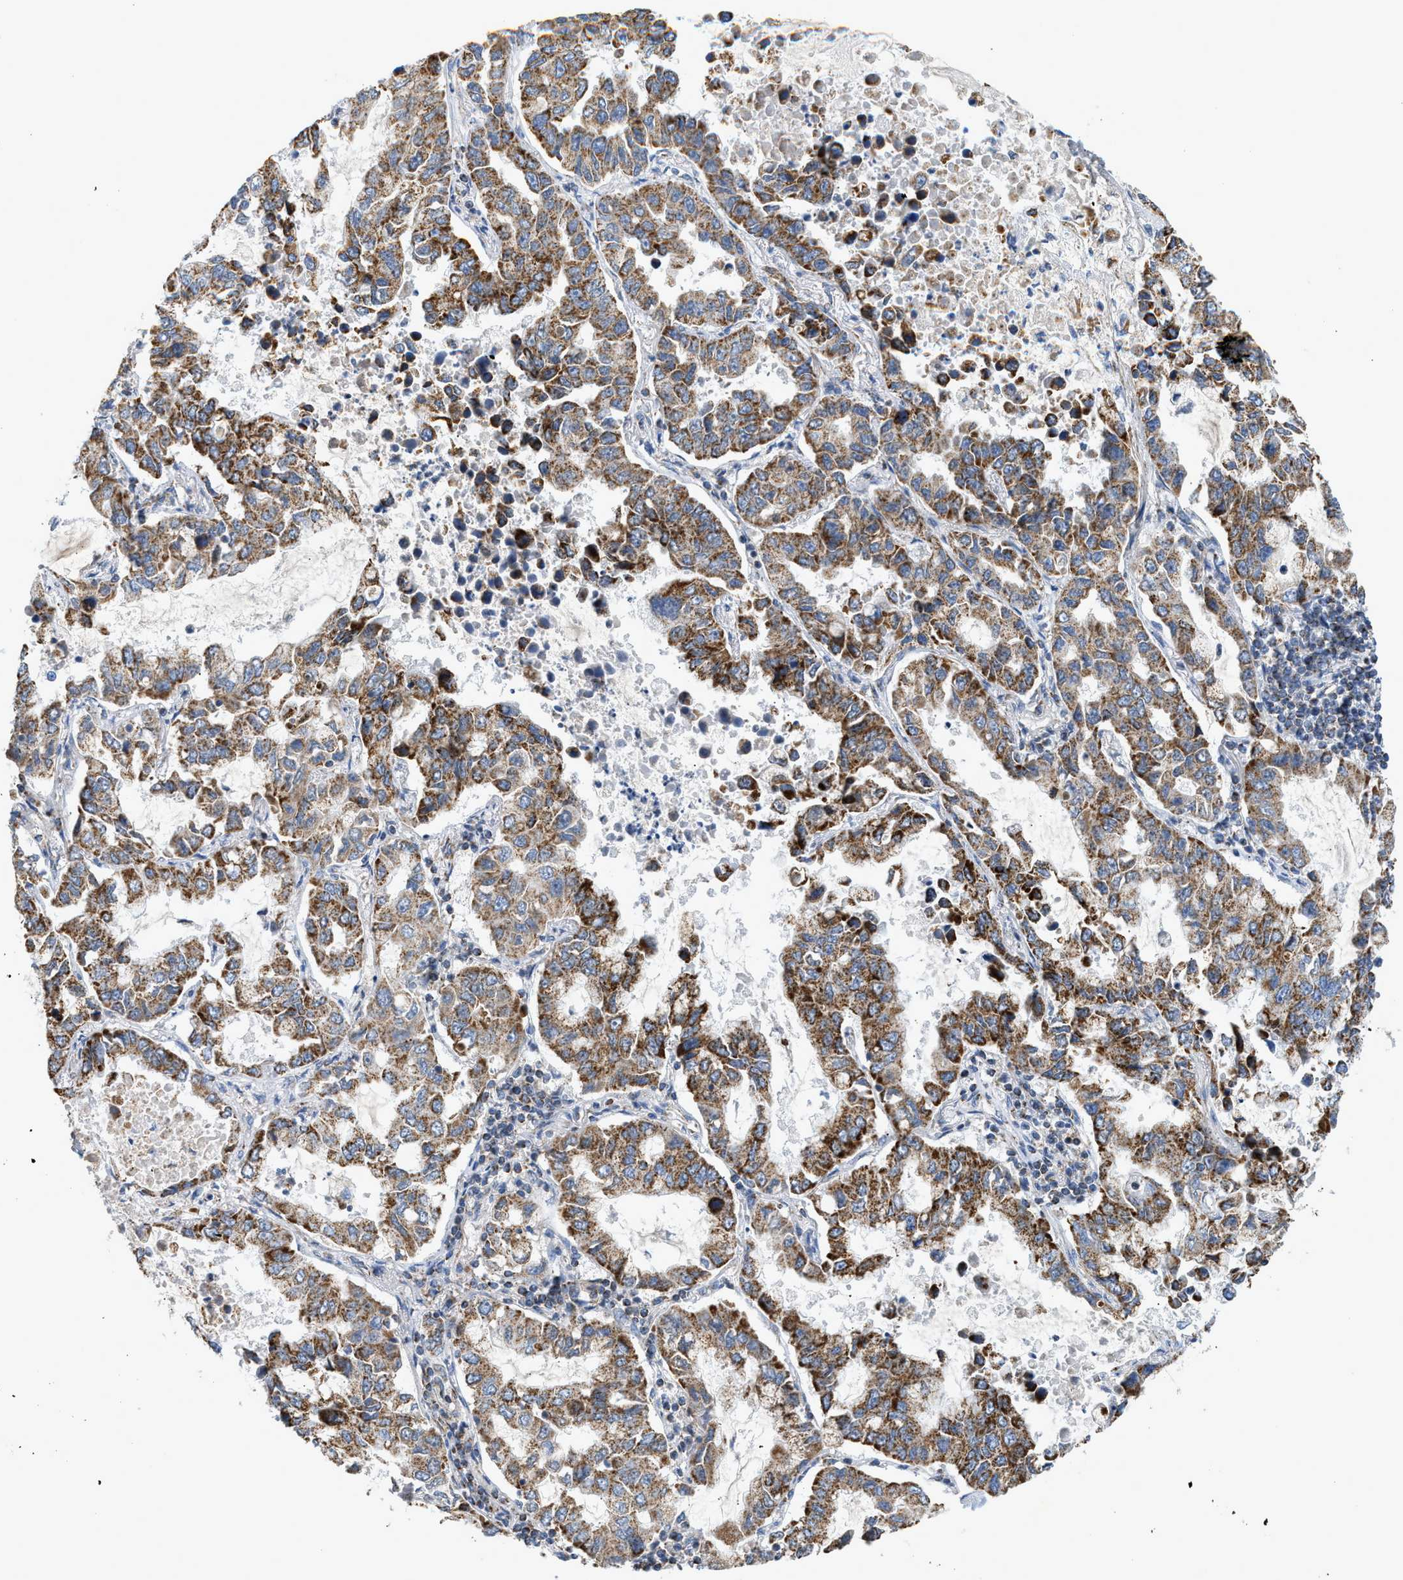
{"staining": {"intensity": "moderate", "quantity": ">75%", "location": "cytoplasmic/membranous"}, "tissue": "lung cancer", "cell_type": "Tumor cells", "image_type": "cancer", "snomed": [{"axis": "morphology", "description": "Adenocarcinoma, NOS"}, {"axis": "topography", "description": "Lung"}], "caption": "Moderate cytoplasmic/membranous positivity is identified in approximately >75% of tumor cells in lung cancer (adenocarcinoma). (IHC, brightfield microscopy, high magnification).", "gene": "GOT2", "patient": {"sex": "male", "age": 64}}